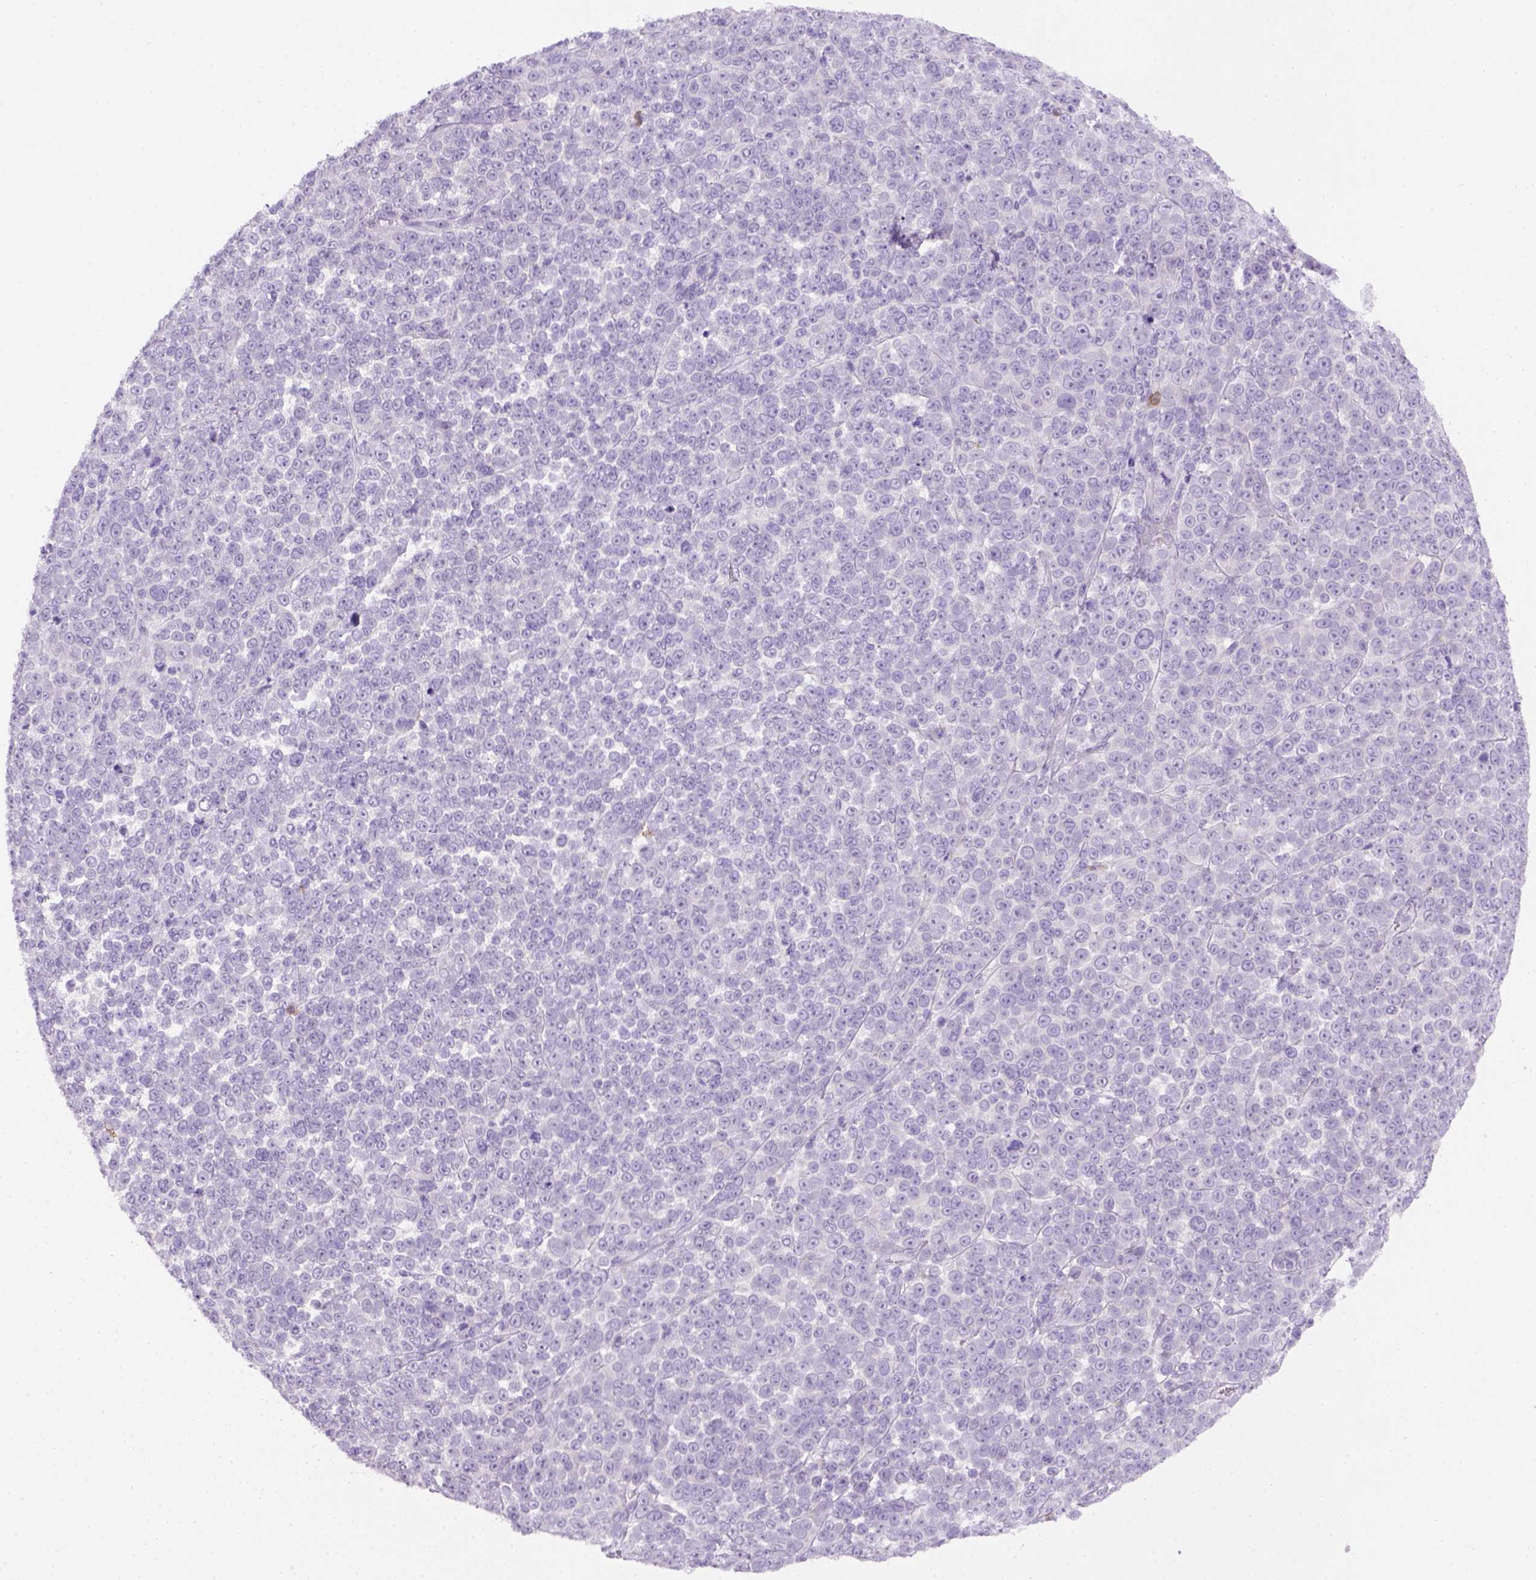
{"staining": {"intensity": "negative", "quantity": "none", "location": "none"}, "tissue": "melanoma", "cell_type": "Tumor cells", "image_type": "cancer", "snomed": [{"axis": "morphology", "description": "Malignant melanoma, NOS"}, {"axis": "topography", "description": "Skin"}], "caption": "Immunohistochemistry of malignant melanoma shows no staining in tumor cells.", "gene": "CD3E", "patient": {"sex": "female", "age": 95}}